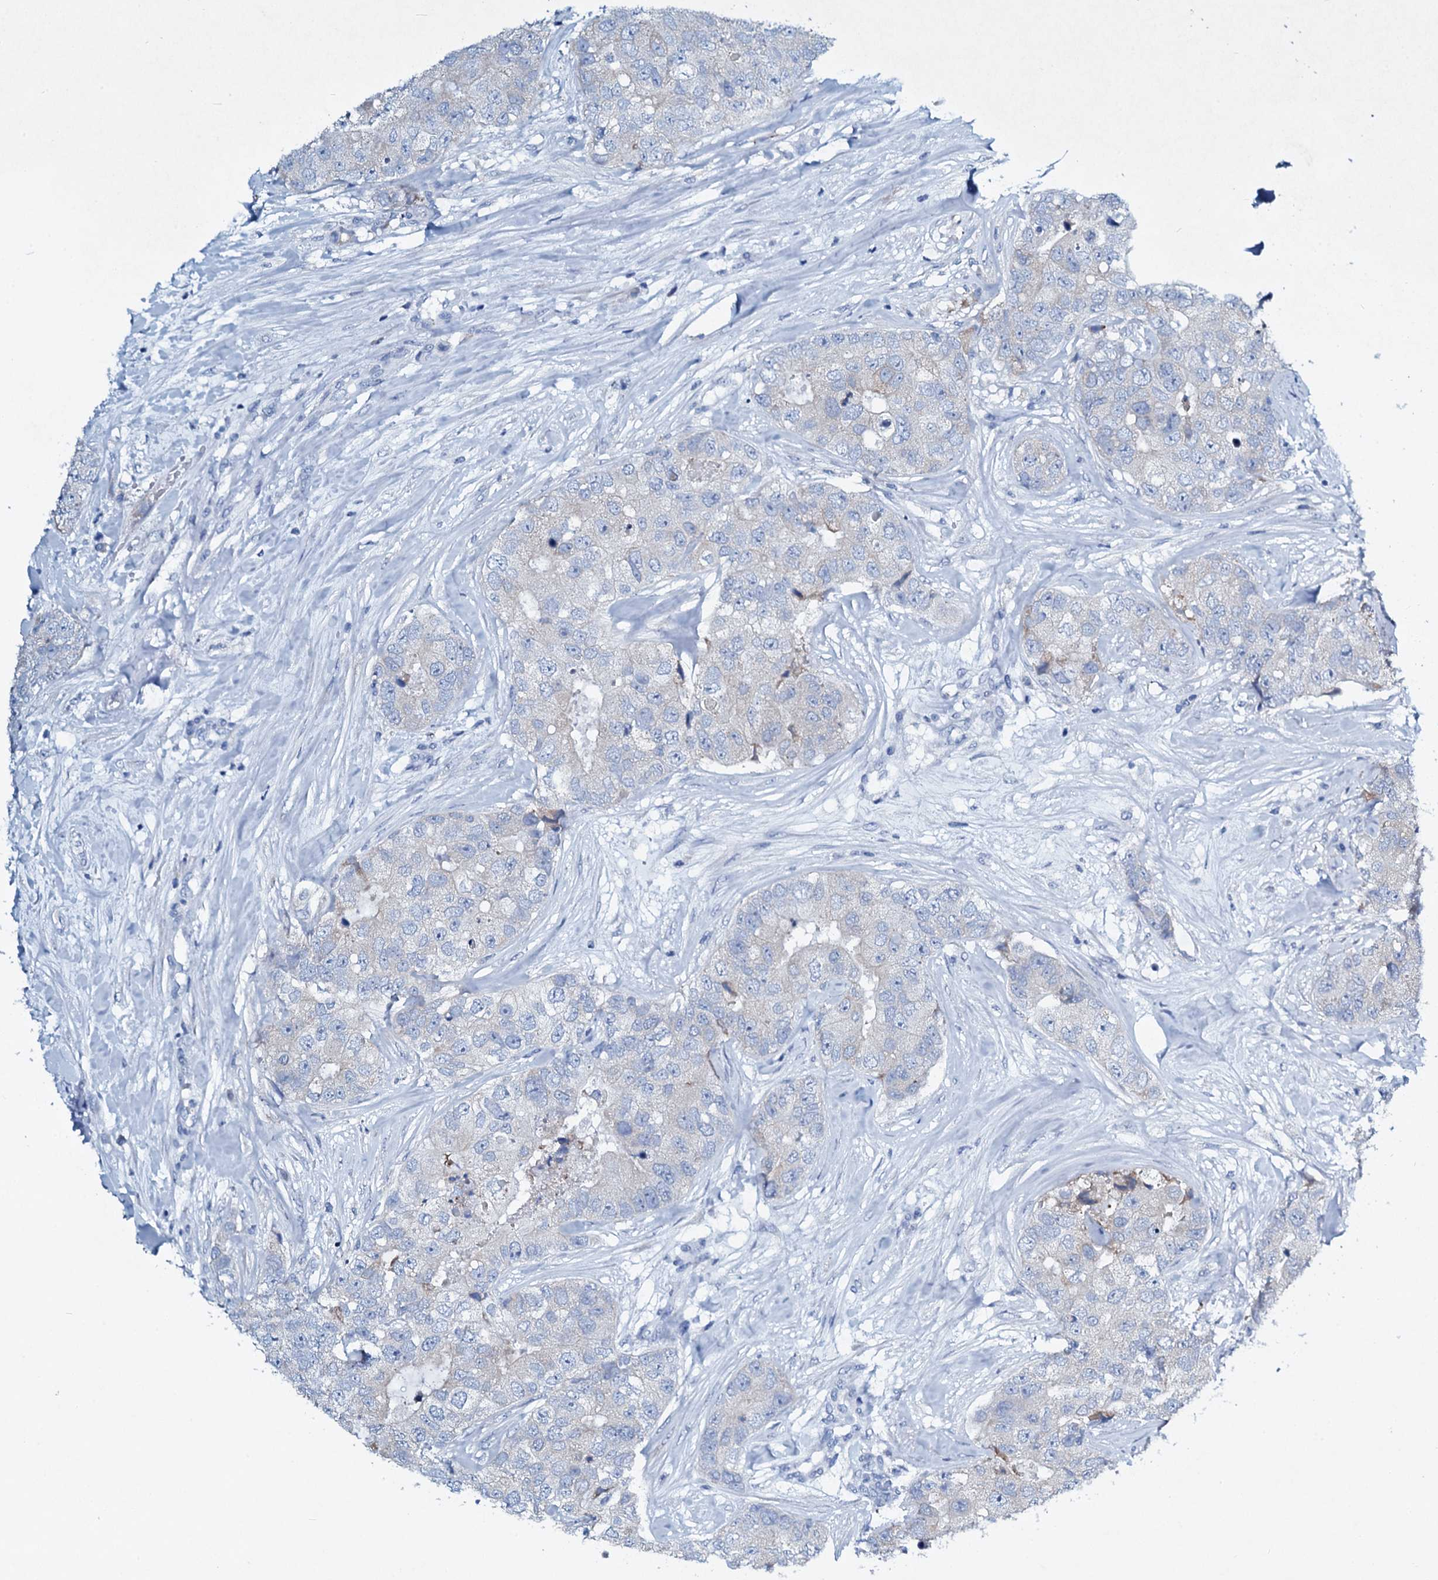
{"staining": {"intensity": "negative", "quantity": "none", "location": "none"}, "tissue": "breast cancer", "cell_type": "Tumor cells", "image_type": "cancer", "snomed": [{"axis": "morphology", "description": "Duct carcinoma"}, {"axis": "topography", "description": "Breast"}], "caption": "The photomicrograph demonstrates no significant positivity in tumor cells of breast cancer (intraductal carcinoma). Nuclei are stained in blue.", "gene": "TPGS2", "patient": {"sex": "female", "age": 62}}